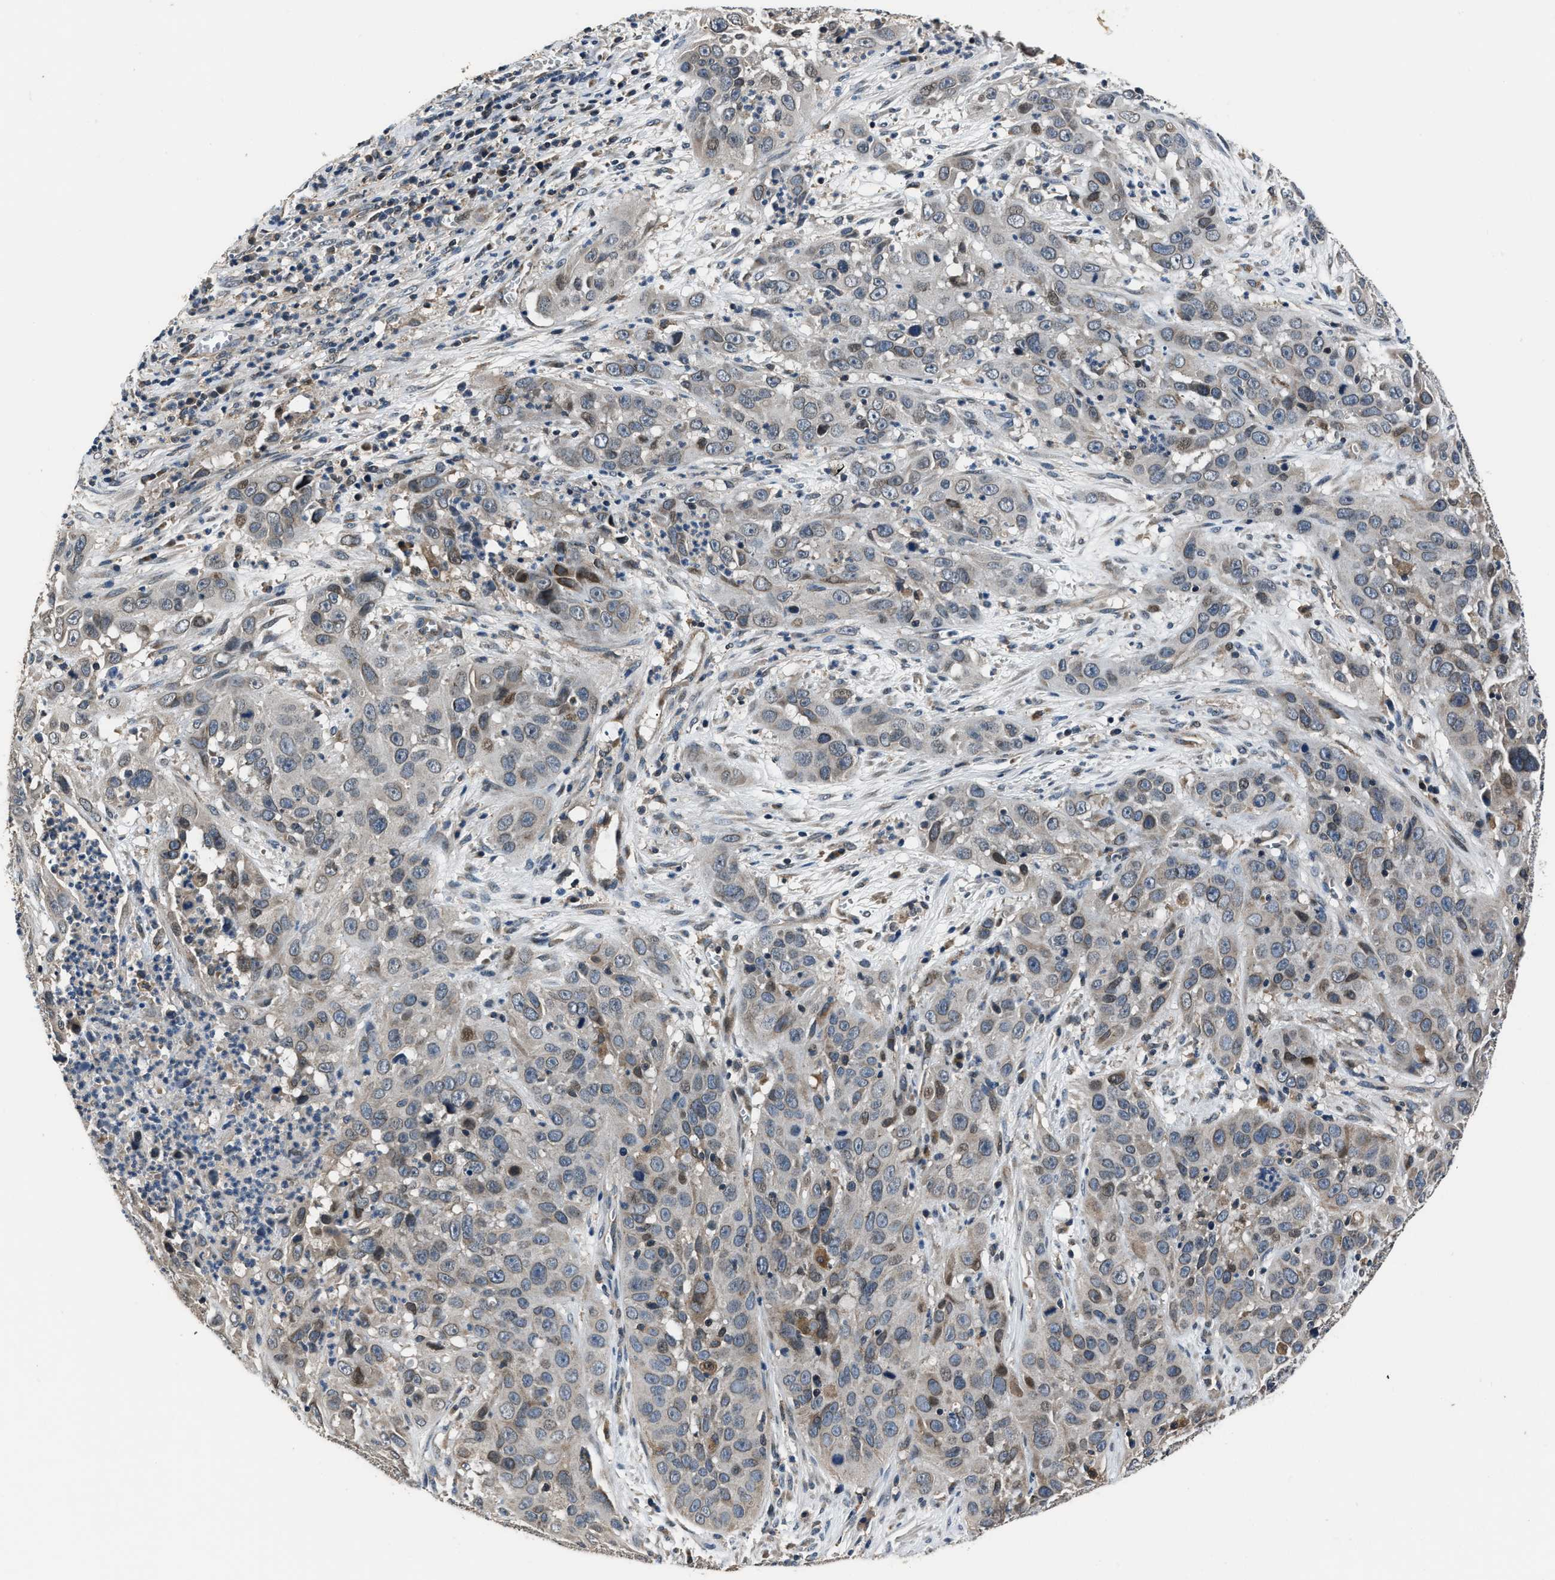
{"staining": {"intensity": "moderate", "quantity": "<25%", "location": "cytoplasmic/membranous,nuclear"}, "tissue": "cervical cancer", "cell_type": "Tumor cells", "image_type": "cancer", "snomed": [{"axis": "morphology", "description": "Squamous cell carcinoma, NOS"}, {"axis": "topography", "description": "Cervix"}], "caption": "Protein expression analysis of human cervical squamous cell carcinoma reveals moderate cytoplasmic/membranous and nuclear expression in about <25% of tumor cells.", "gene": "TNRC18", "patient": {"sex": "female", "age": 32}}